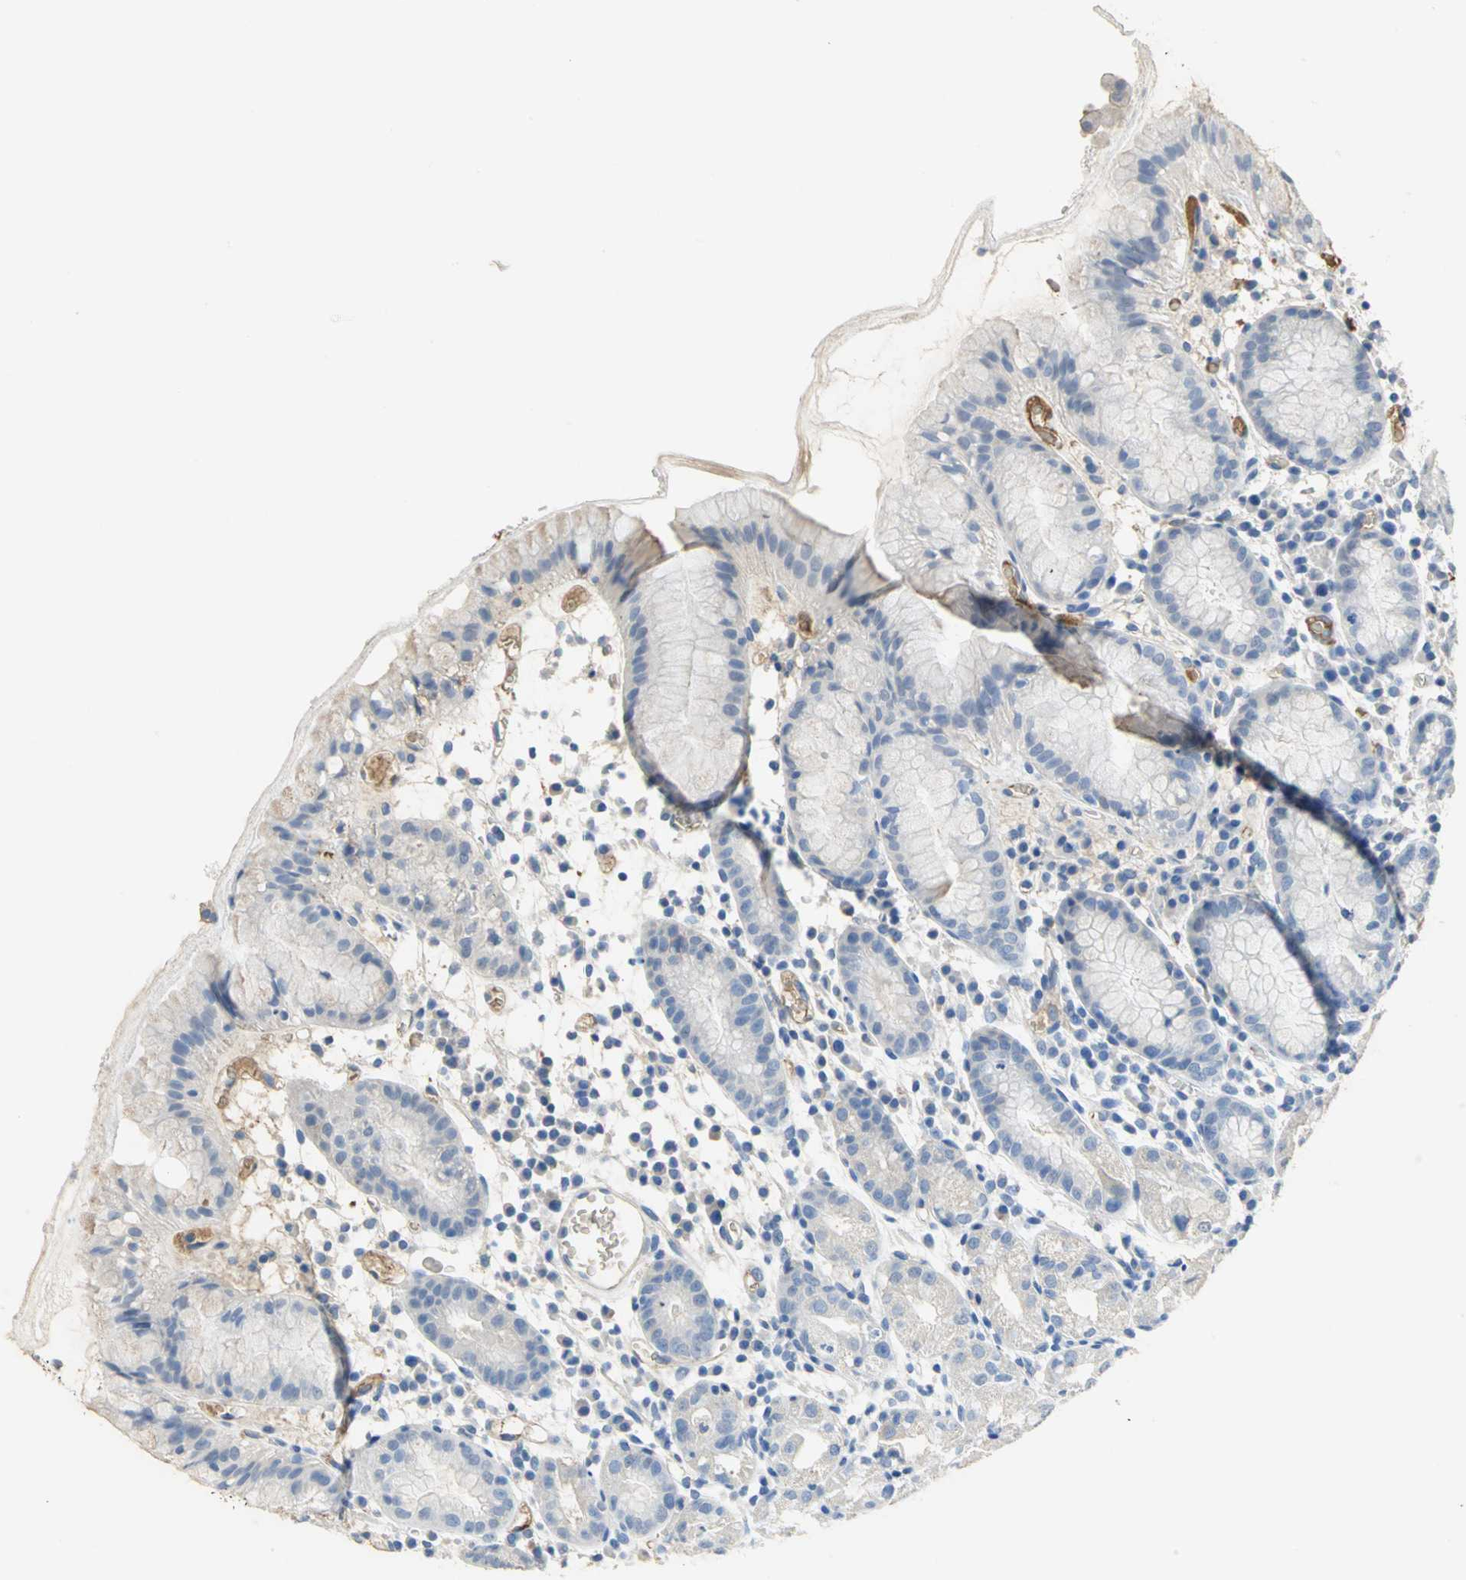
{"staining": {"intensity": "moderate", "quantity": "<25%", "location": "cytoplasmic/membranous"}, "tissue": "stomach", "cell_type": "Glandular cells", "image_type": "normal", "snomed": [{"axis": "morphology", "description": "Normal tissue, NOS"}, {"axis": "topography", "description": "Stomach"}, {"axis": "topography", "description": "Stomach, lower"}], "caption": "Immunohistochemistry staining of normal stomach, which exhibits low levels of moderate cytoplasmic/membranous staining in approximately <25% of glandular cells indicating moderate cytoplasmic/membranous protein staining. The staining was performed using DAB (brown) for protein detection and nuclei were counterstained in hematoxylin (blue).", "gene": "GYG2", "patient": {"sex": "female", "age": 75}}